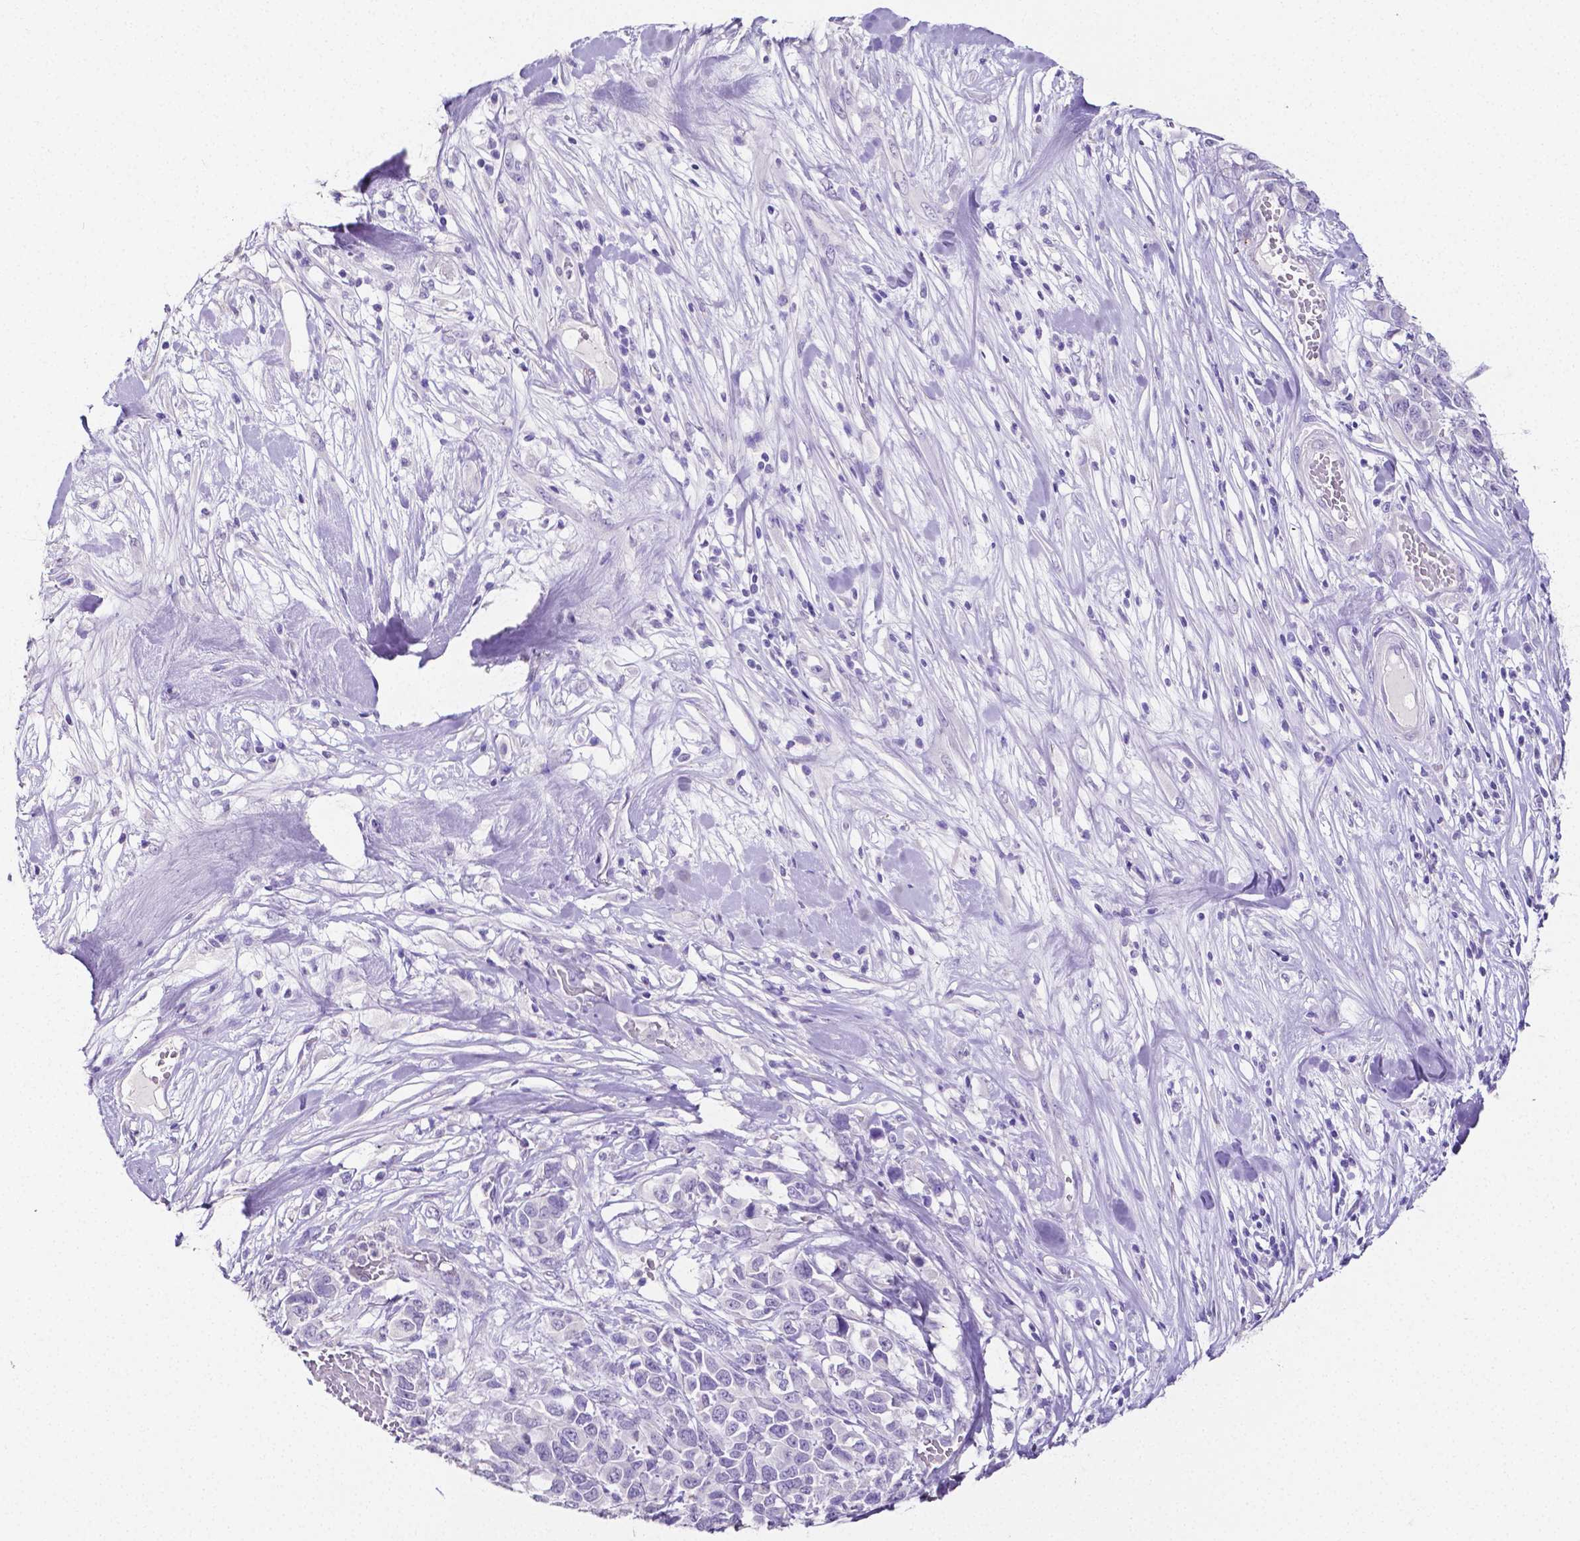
{"staining": {"intensity": "negative", "quantity": "none", "location": "none"}, "tissue": "melanoma", "cell_type": "Tumor cells", "image_type": "cancer", "snomed": [{"axis": "morphology", "description": "Malignant melanoma, Metastatic site"}, {"axis": "topography", "description": "Skin"}], "caption": "An image of human melanoma is negative for staining in tumor cells.", "gene": "SLC22A2", "patient": {"sex": "male", "age": 84}}